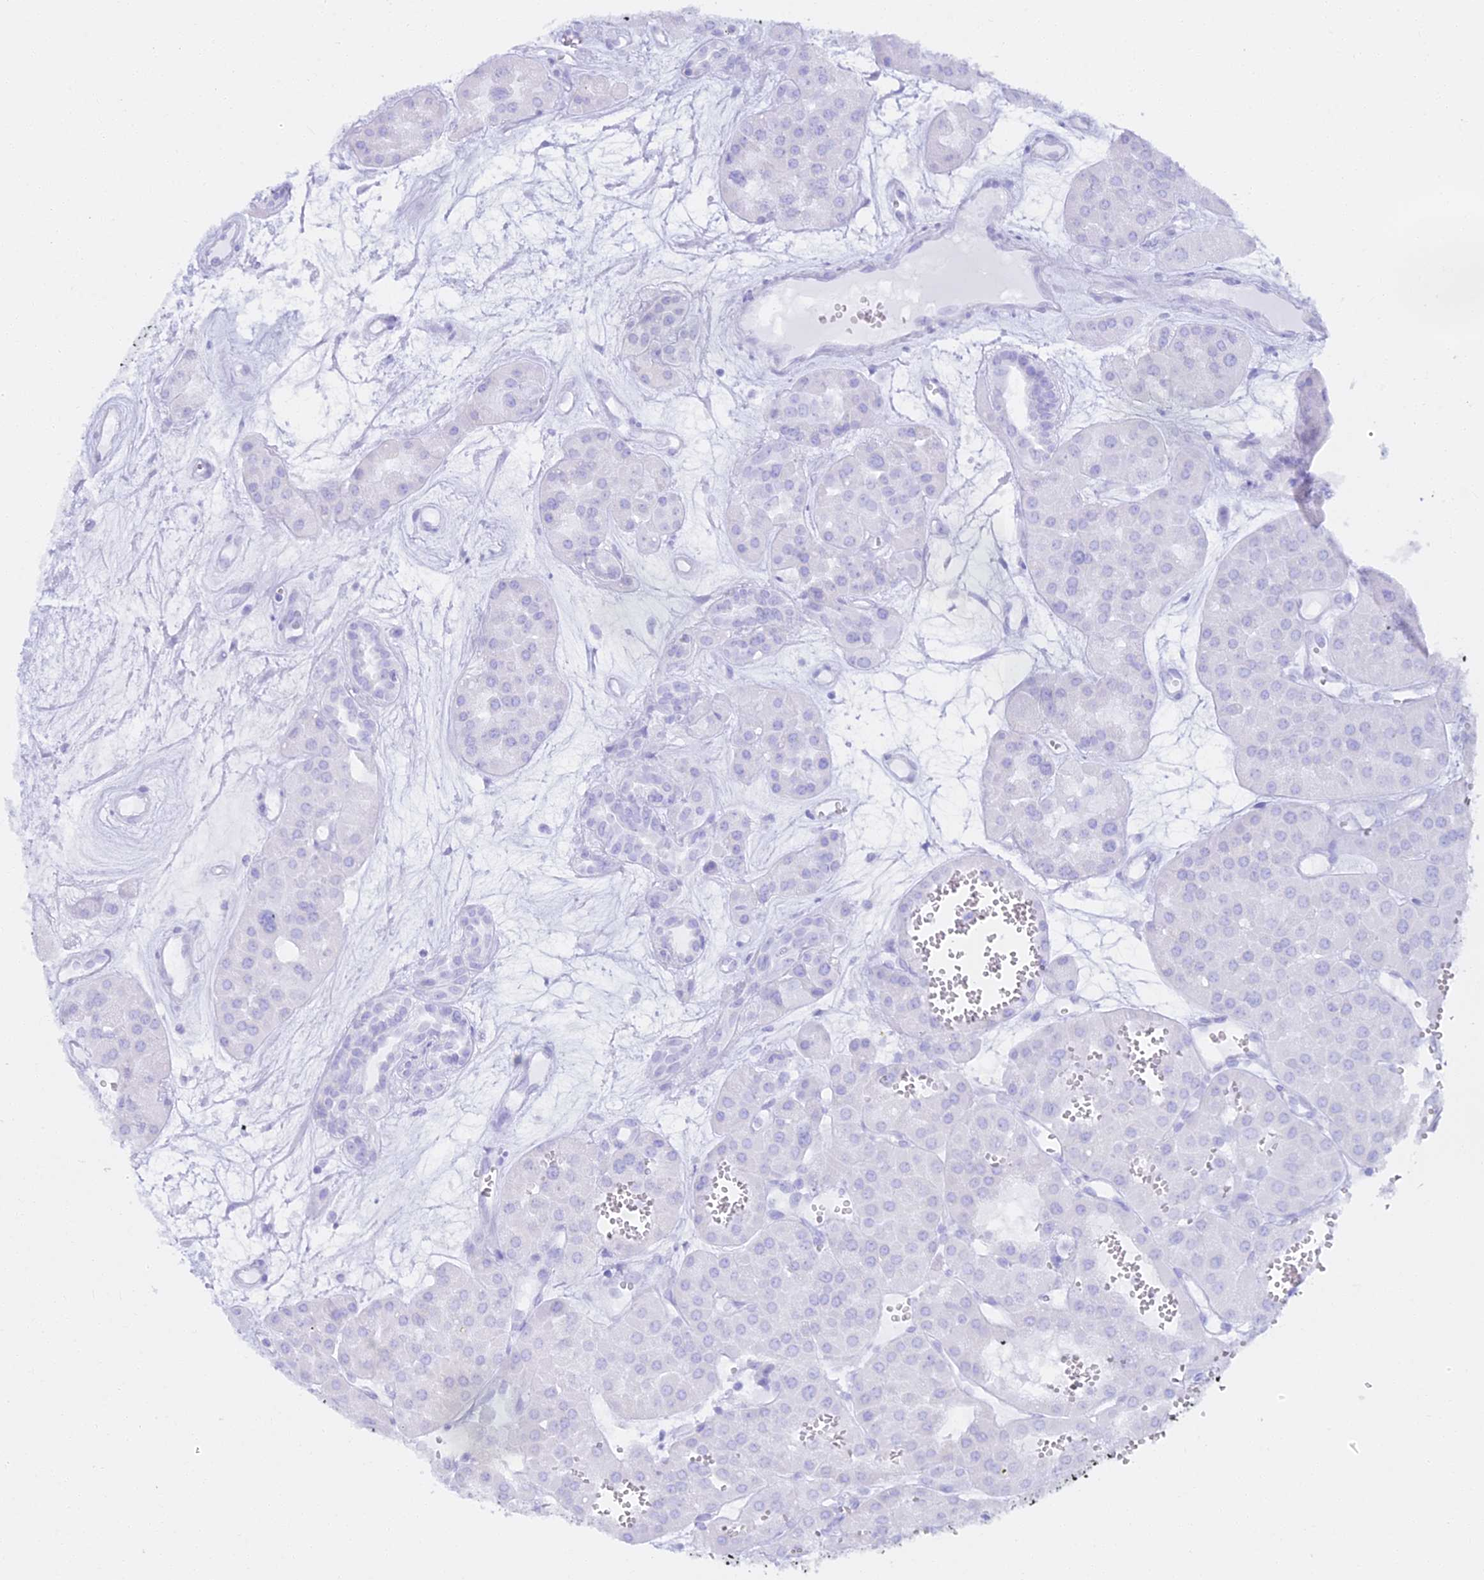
{"staining": {"intensity": "negative", "quantity": "none", "location": "none"}, "tissue": "renal cancer", "cell_type": "Tumor cells", "image_type": "cancer", "snomed": [{"axis": "morphology", "description": "Carcinoma, NOS"}, {"axis": "topography", "description": "Kidney"}], "caption": "Immunohistochemical staining of human renal carcinoma shows no significant staining in tumor cells. The staining was performed using DAB to visualize the protein expression in brown, while the nuclei were stained in blue with hematoxylin (Magnification: 20x).", "gene": "ALPG", "patient": {"sex": "female", "age": 75}}